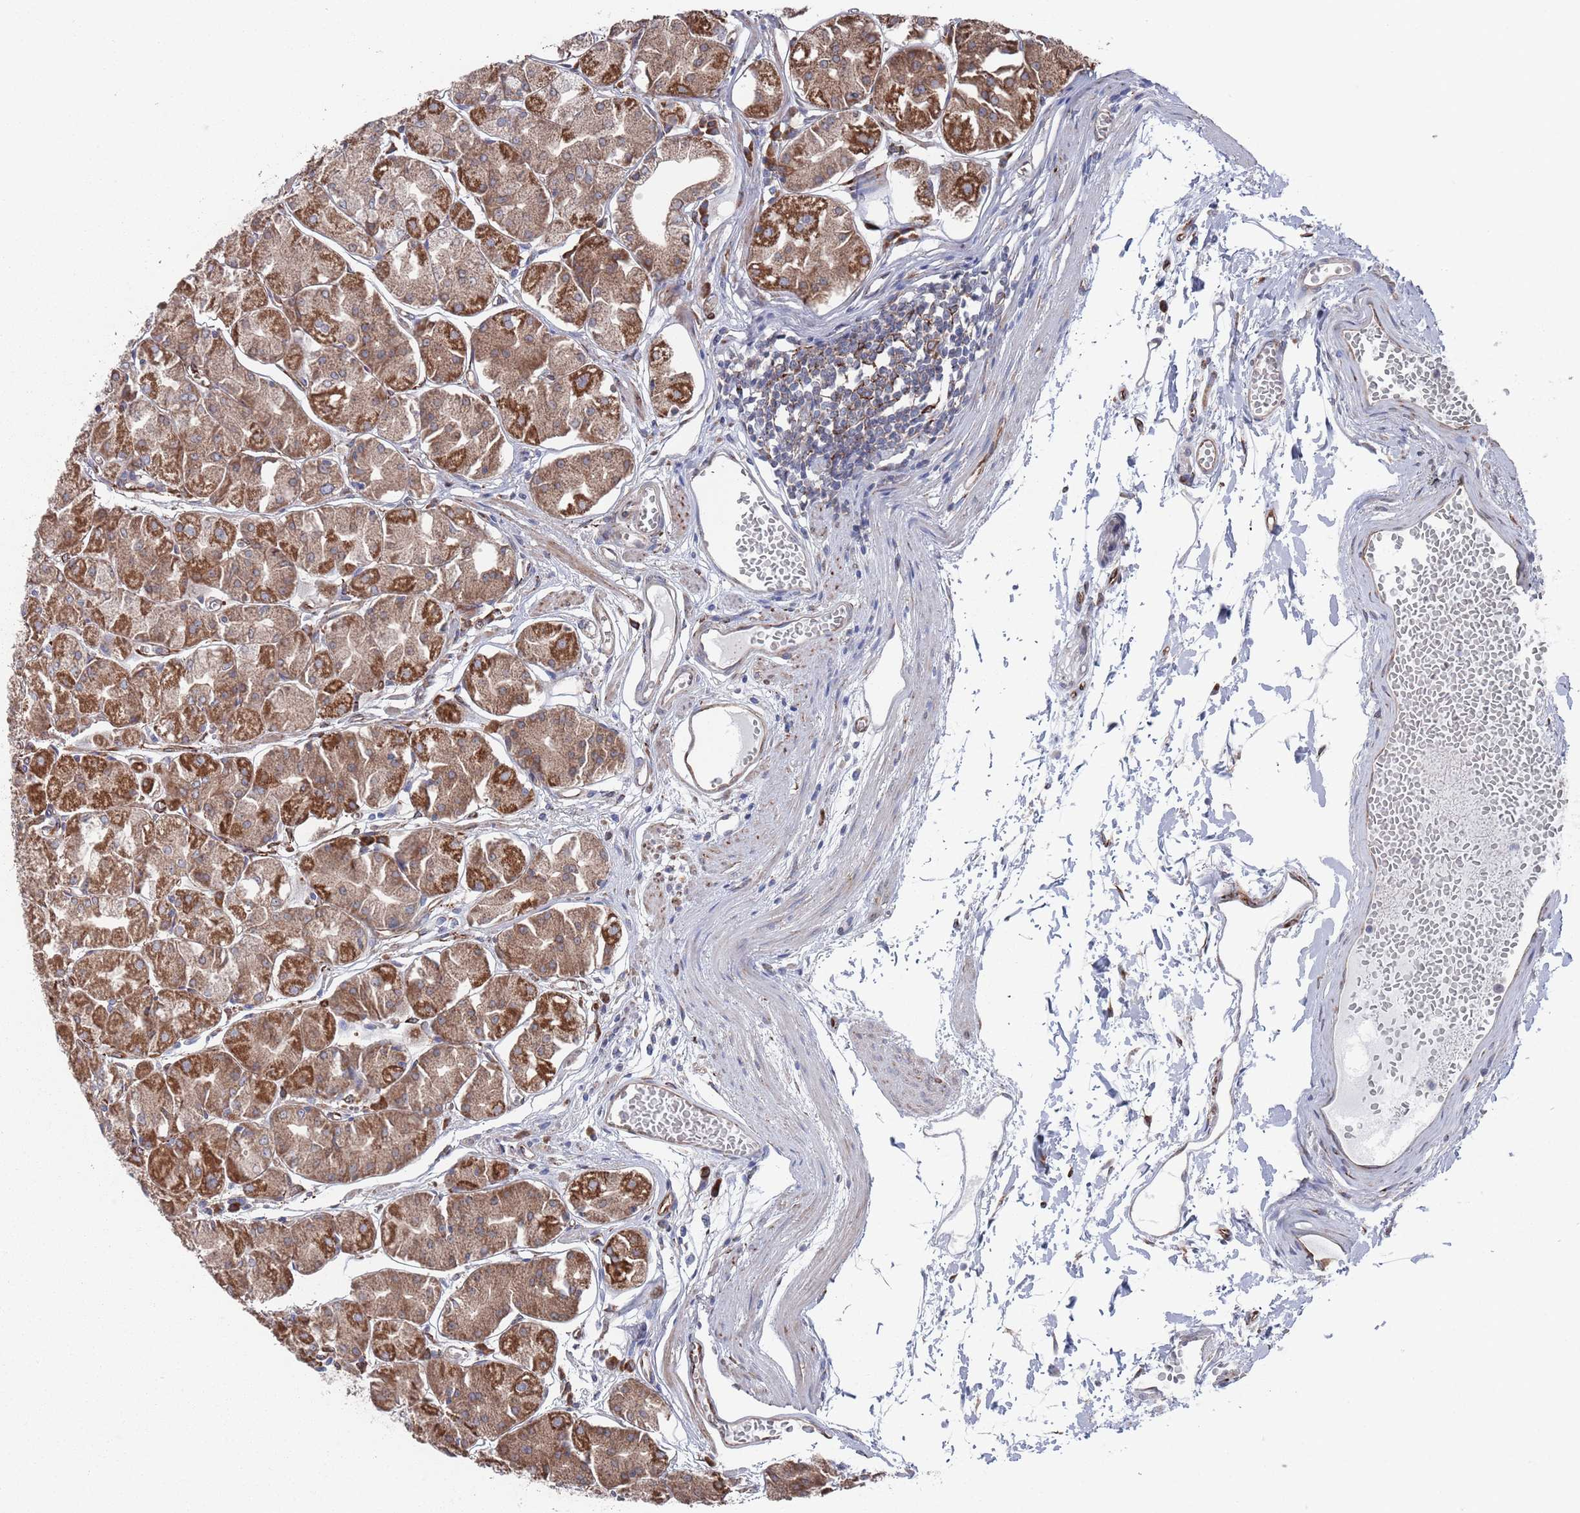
{"staining": {"intensity": "moderate", "quantity": ">75%", "location": "cytoplasmic/membranous"}, "tissue": "stomach", "cell_type": "Glandular cells", "image_type": "normal", "snomed": [{"axis": "morphology", "description": "Normal tissue, NOS"}, {"axis": "topography", "description": "Stomach"}], "caption": "Immunohistochemical staining of normal human stomach demonstrates >75% levels of moderate cytoplasmic/membranous protein staining in approximately >75% of glandular cells. The protein of interest is shown in brown color, while the nuclei are stained blue.", "gene": "CCDC106", "patient": {"sex": "male", "age": 55}}